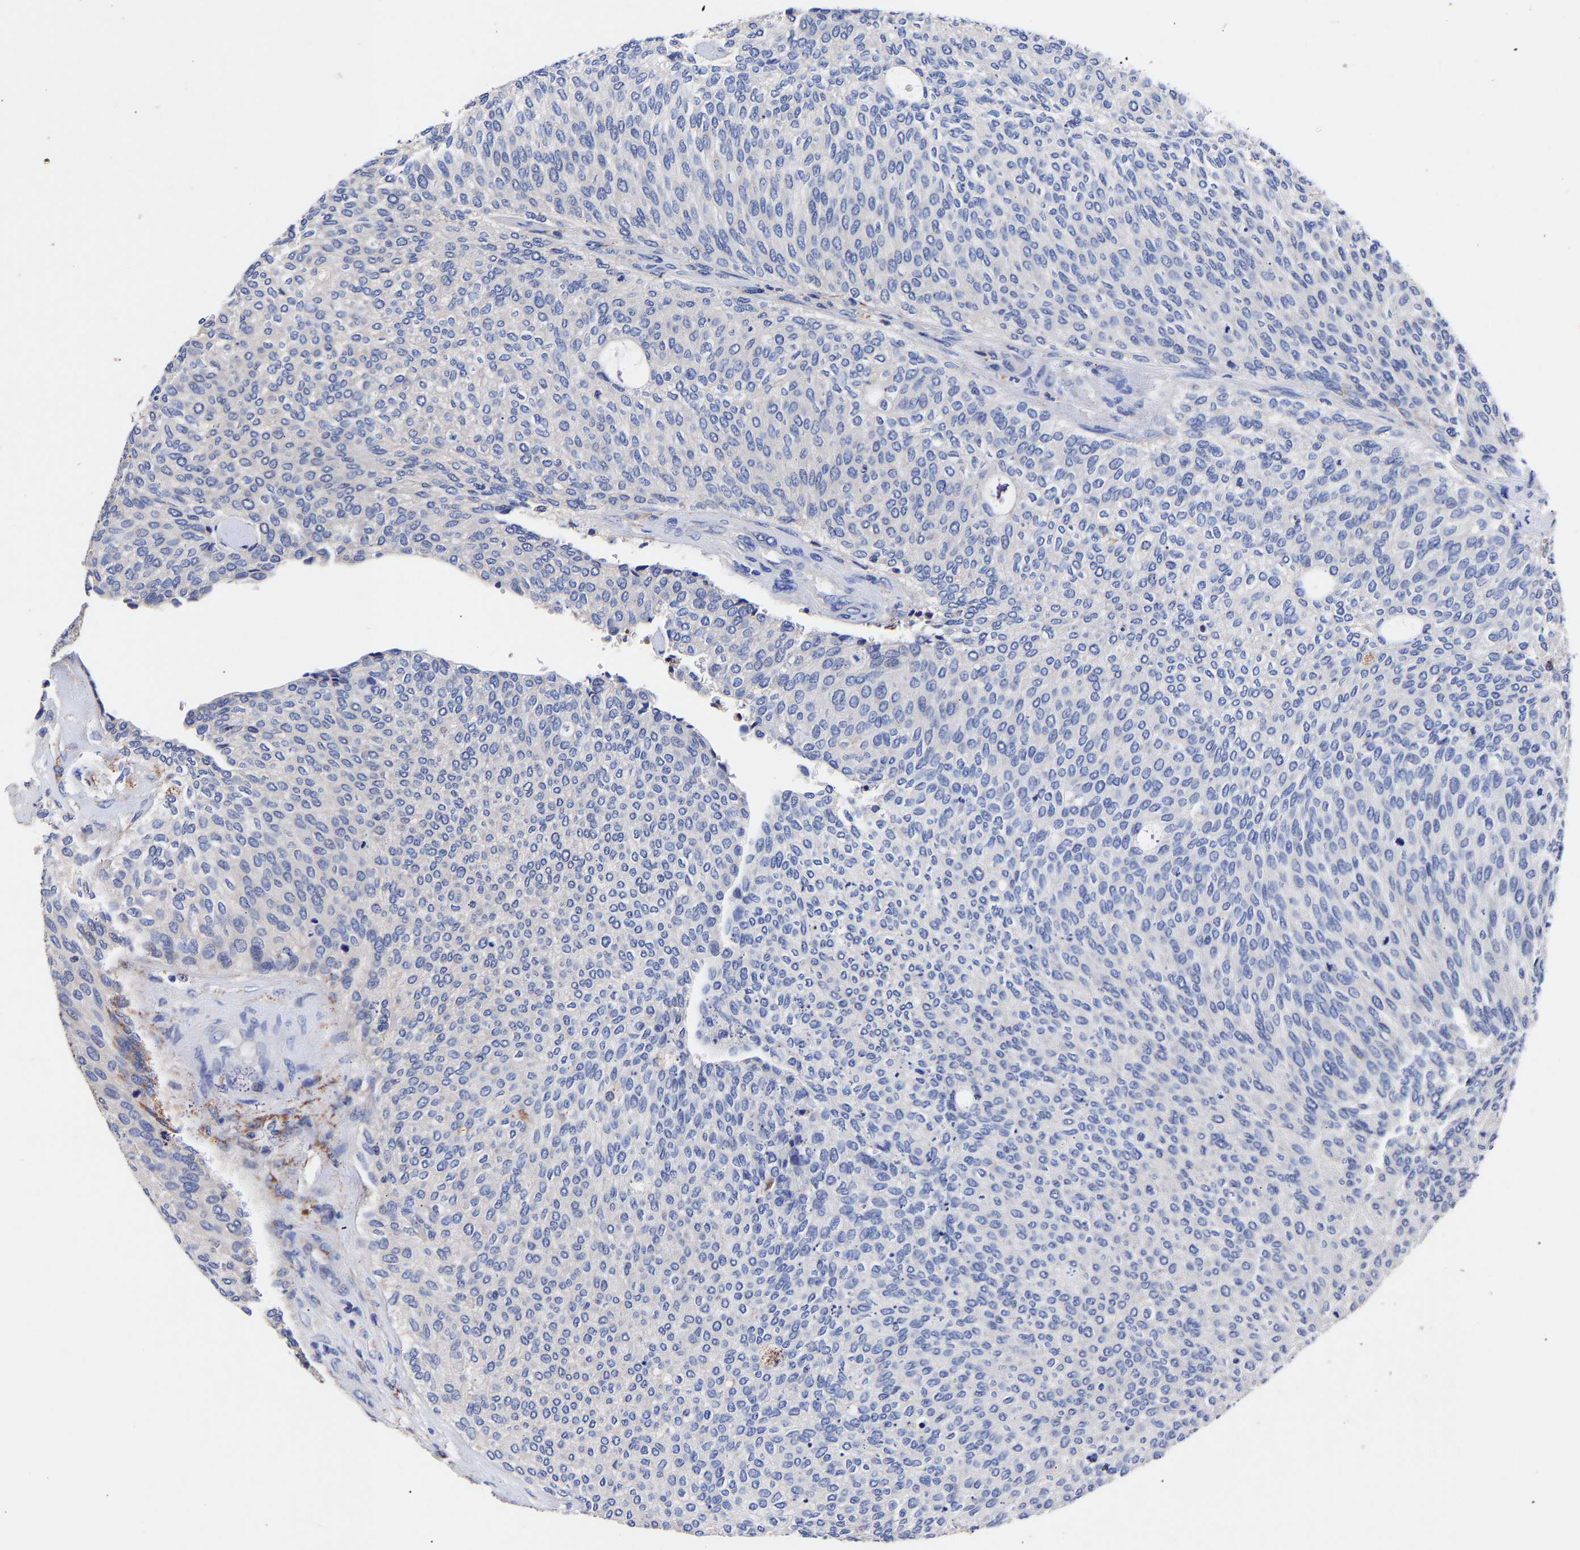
{"staining": {"intensity": "negative", "quantity": "none", "location": "none"}, "tissue": "urothelial cancer", "cell_type": "Tumor cells", "image_type": "cancer", "snomed": [{"axis": "morphology", "description": "Urothelial carcinoma, Low grade"}, {"axis": "topography", "description": "Urinary bladder"}], "caption": "Immunohistochemistry histopathology image of human urothelial carcinoma (low-grade) stained for a protein (brown), which displays no positivity in tumor cells.", "gene": "SEM1", "patient": {"sex": "female", "age": 79}}